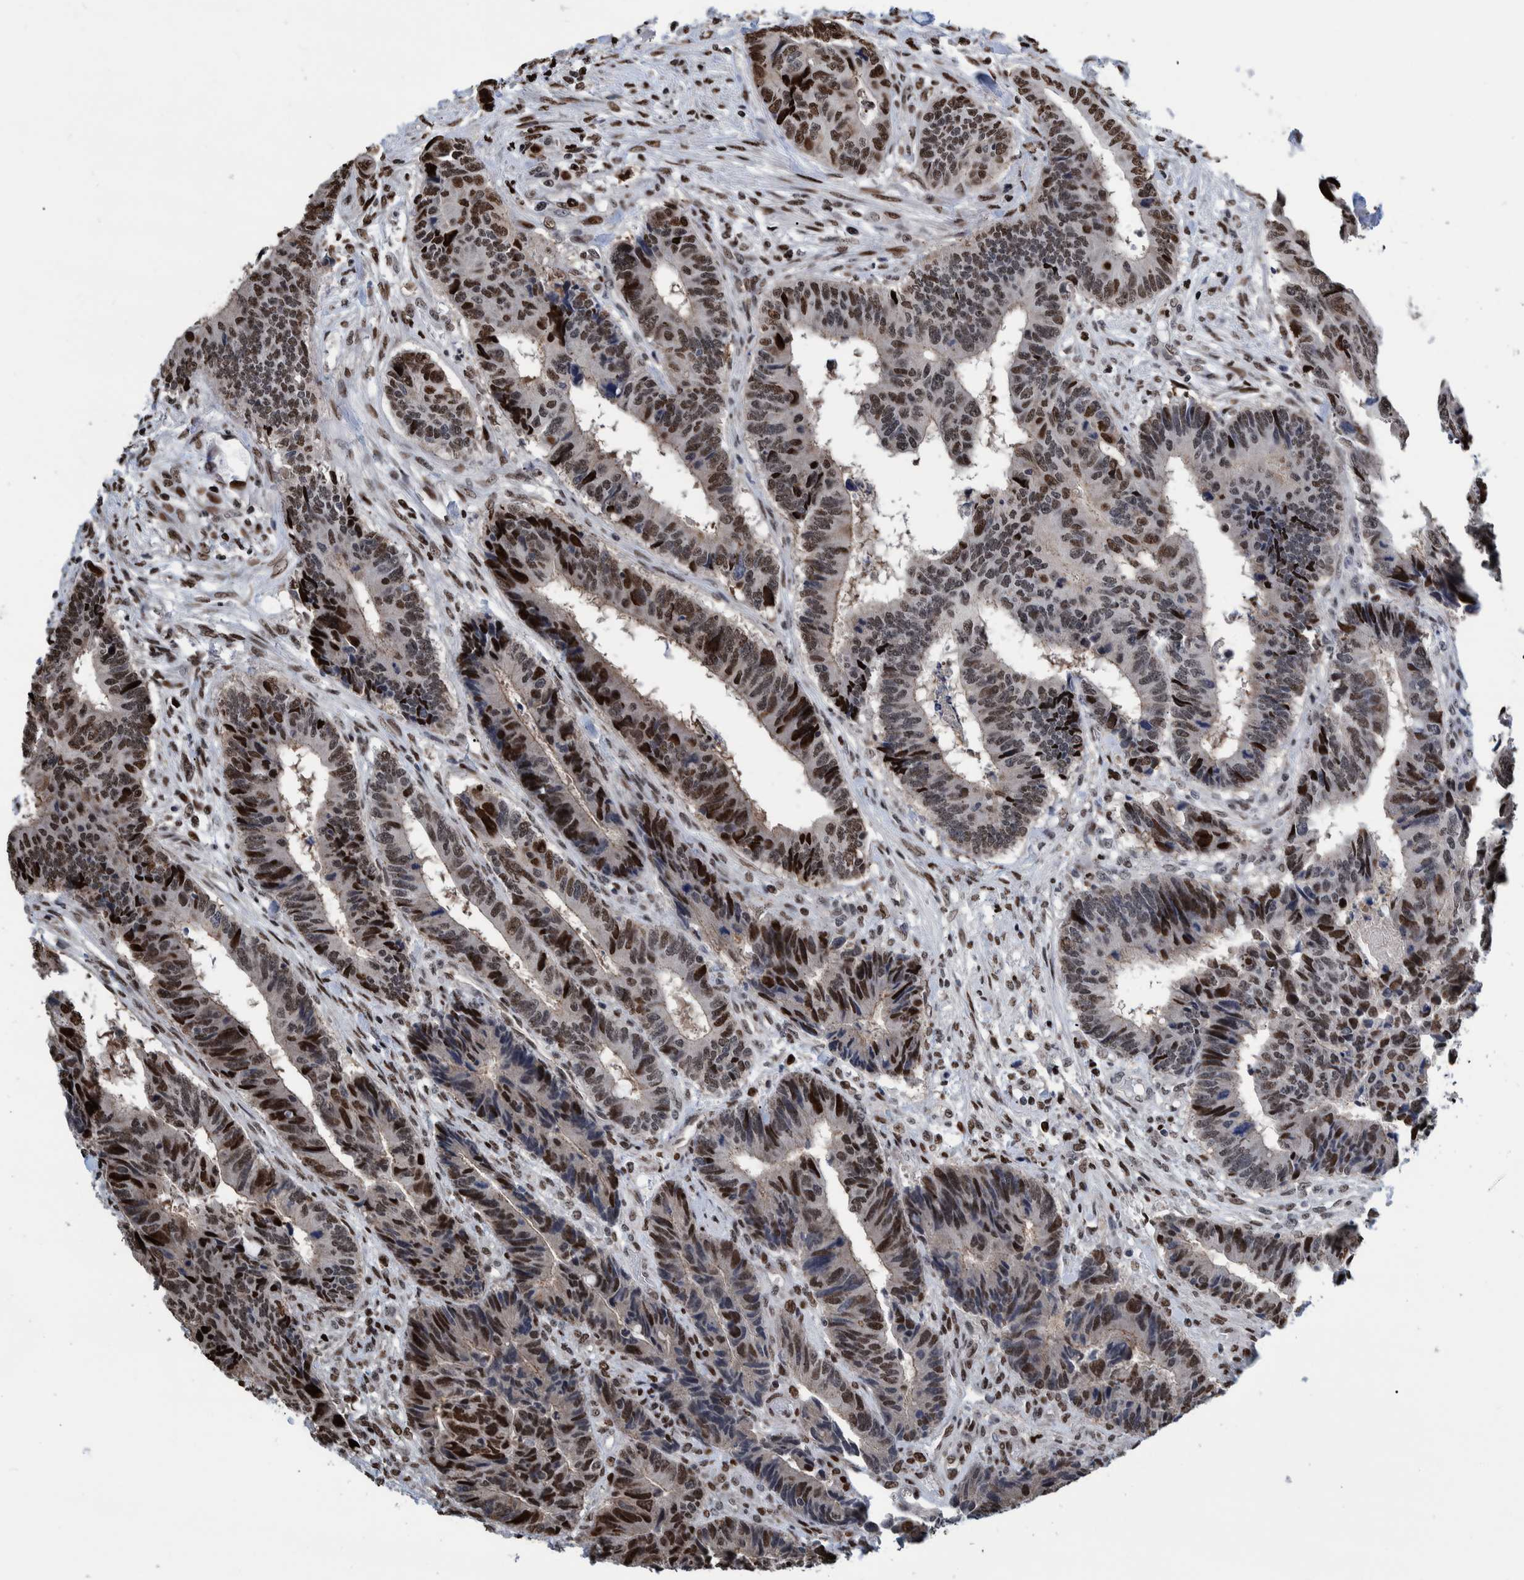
{"staining": {"intensity": "strong", "quantity": "25%-75%", "location": "nuclear"}, "tissue": "colorectal cancer", "cell_type": "Tumor cells", "image_type": "cancer", "snomed": [{"axis": "morphology", "description": "Adenocarcinoma, NOS"}, {"axis": "topography", "description": "Rectum"}], "caption": "DAB (3,3'-diaminobenzidine) immunohistochemical staining of human adenocarcinoma (colorectal) demonstrates strong nuclear protein expression in approximately 25%-75% of tumor cells.", "gene": "HEATR9", "patient": {"sex": "male", "age": 84}}